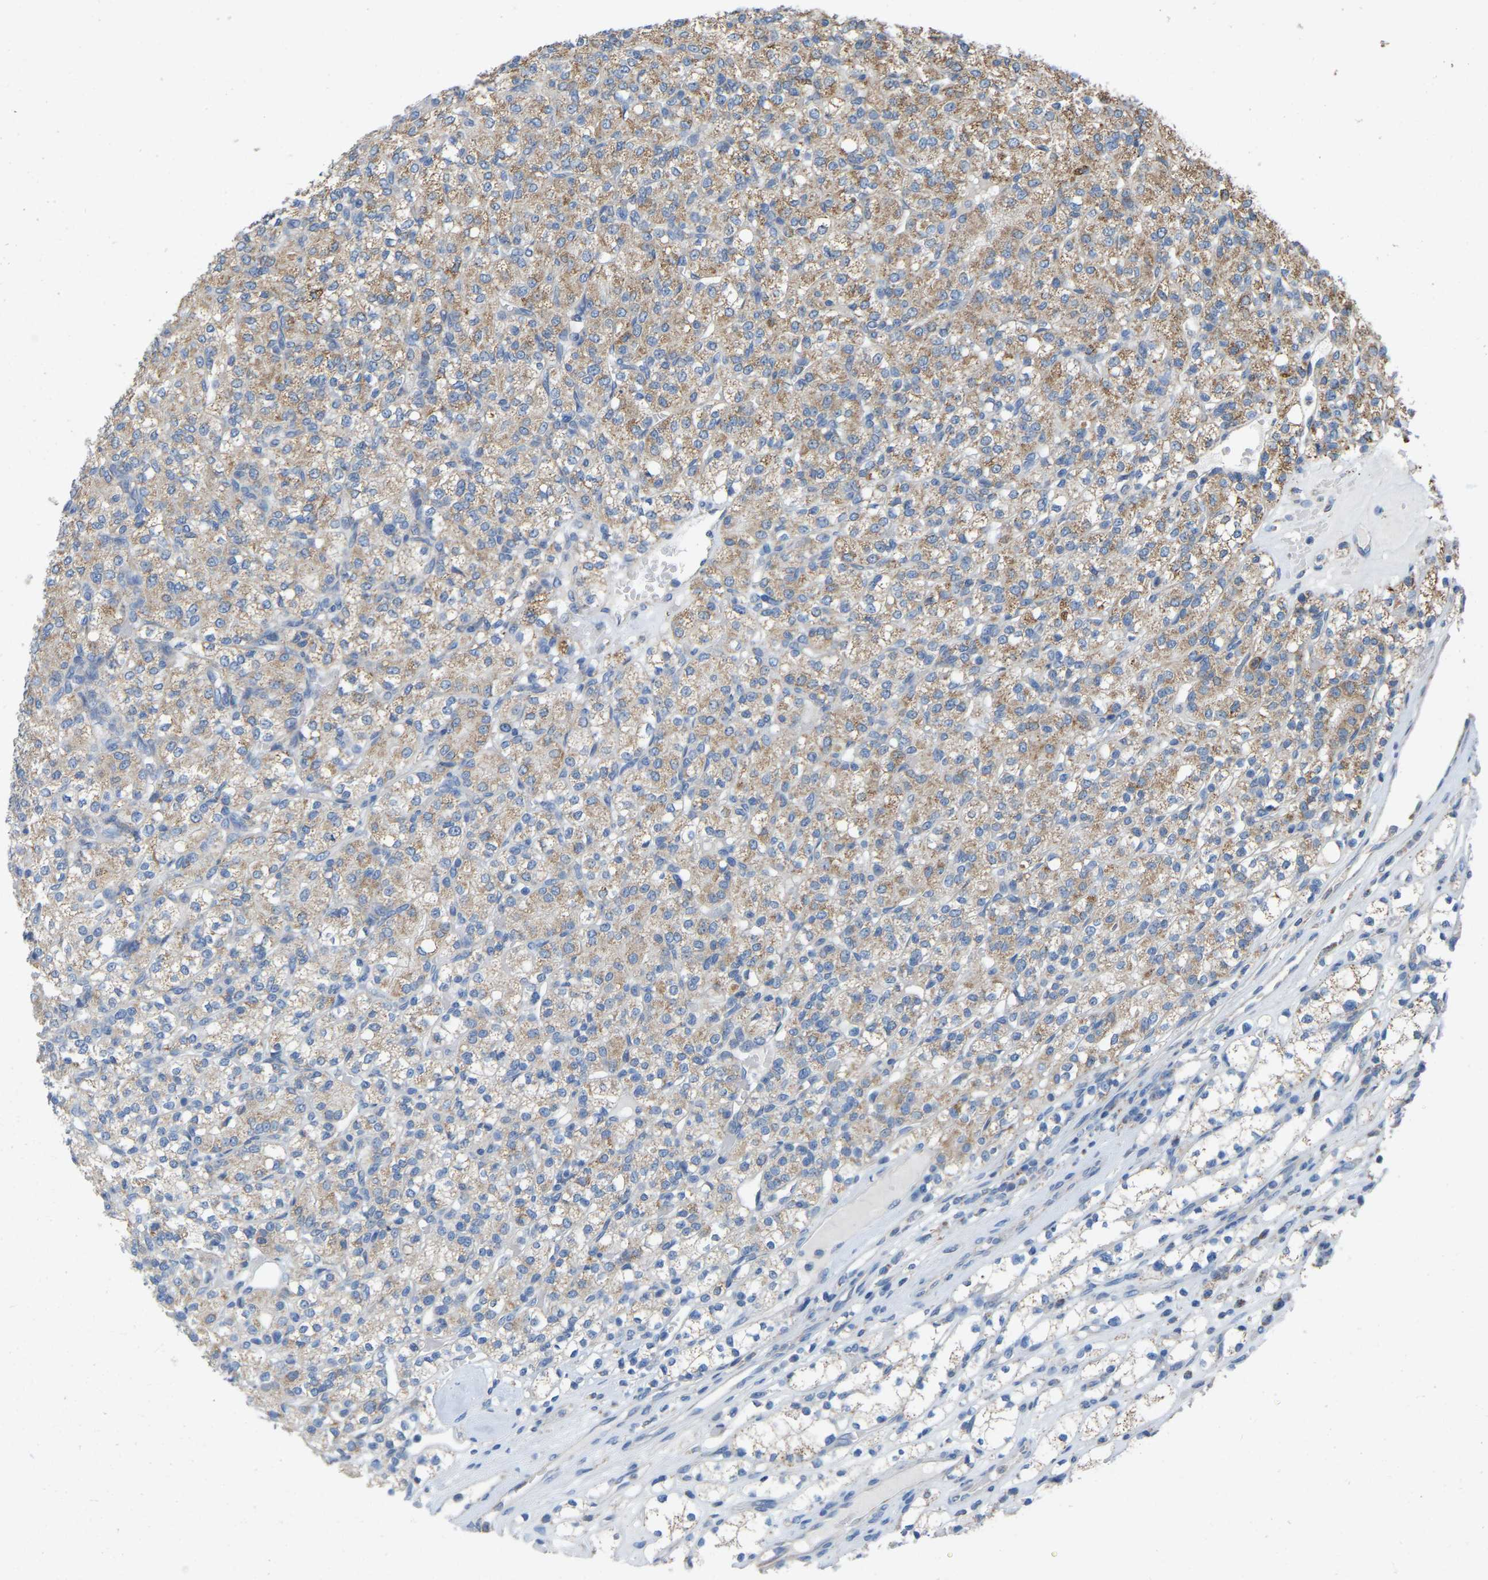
{"staining": {"intensity": "moderate", "quantity": ">75%", "location": "cytoplasmic/membranous"}, "tissue": "renal cancer", "cell_type": "Tumor cells", "image_type": "cancer", "snomed": [{"axis": "morphology", "description": "Adenocarcinoma, NOS"}, {"axis": "topography", "description": "Kidney"}], "caption": "Renal cancer was stained to show a protein in brown. There is medium levels of moderate cytoplasmic/membranous expression in approximately >75% of tumor cells.", "gene": "BCL10", "patient": {"sex": "male", "age": 77}}